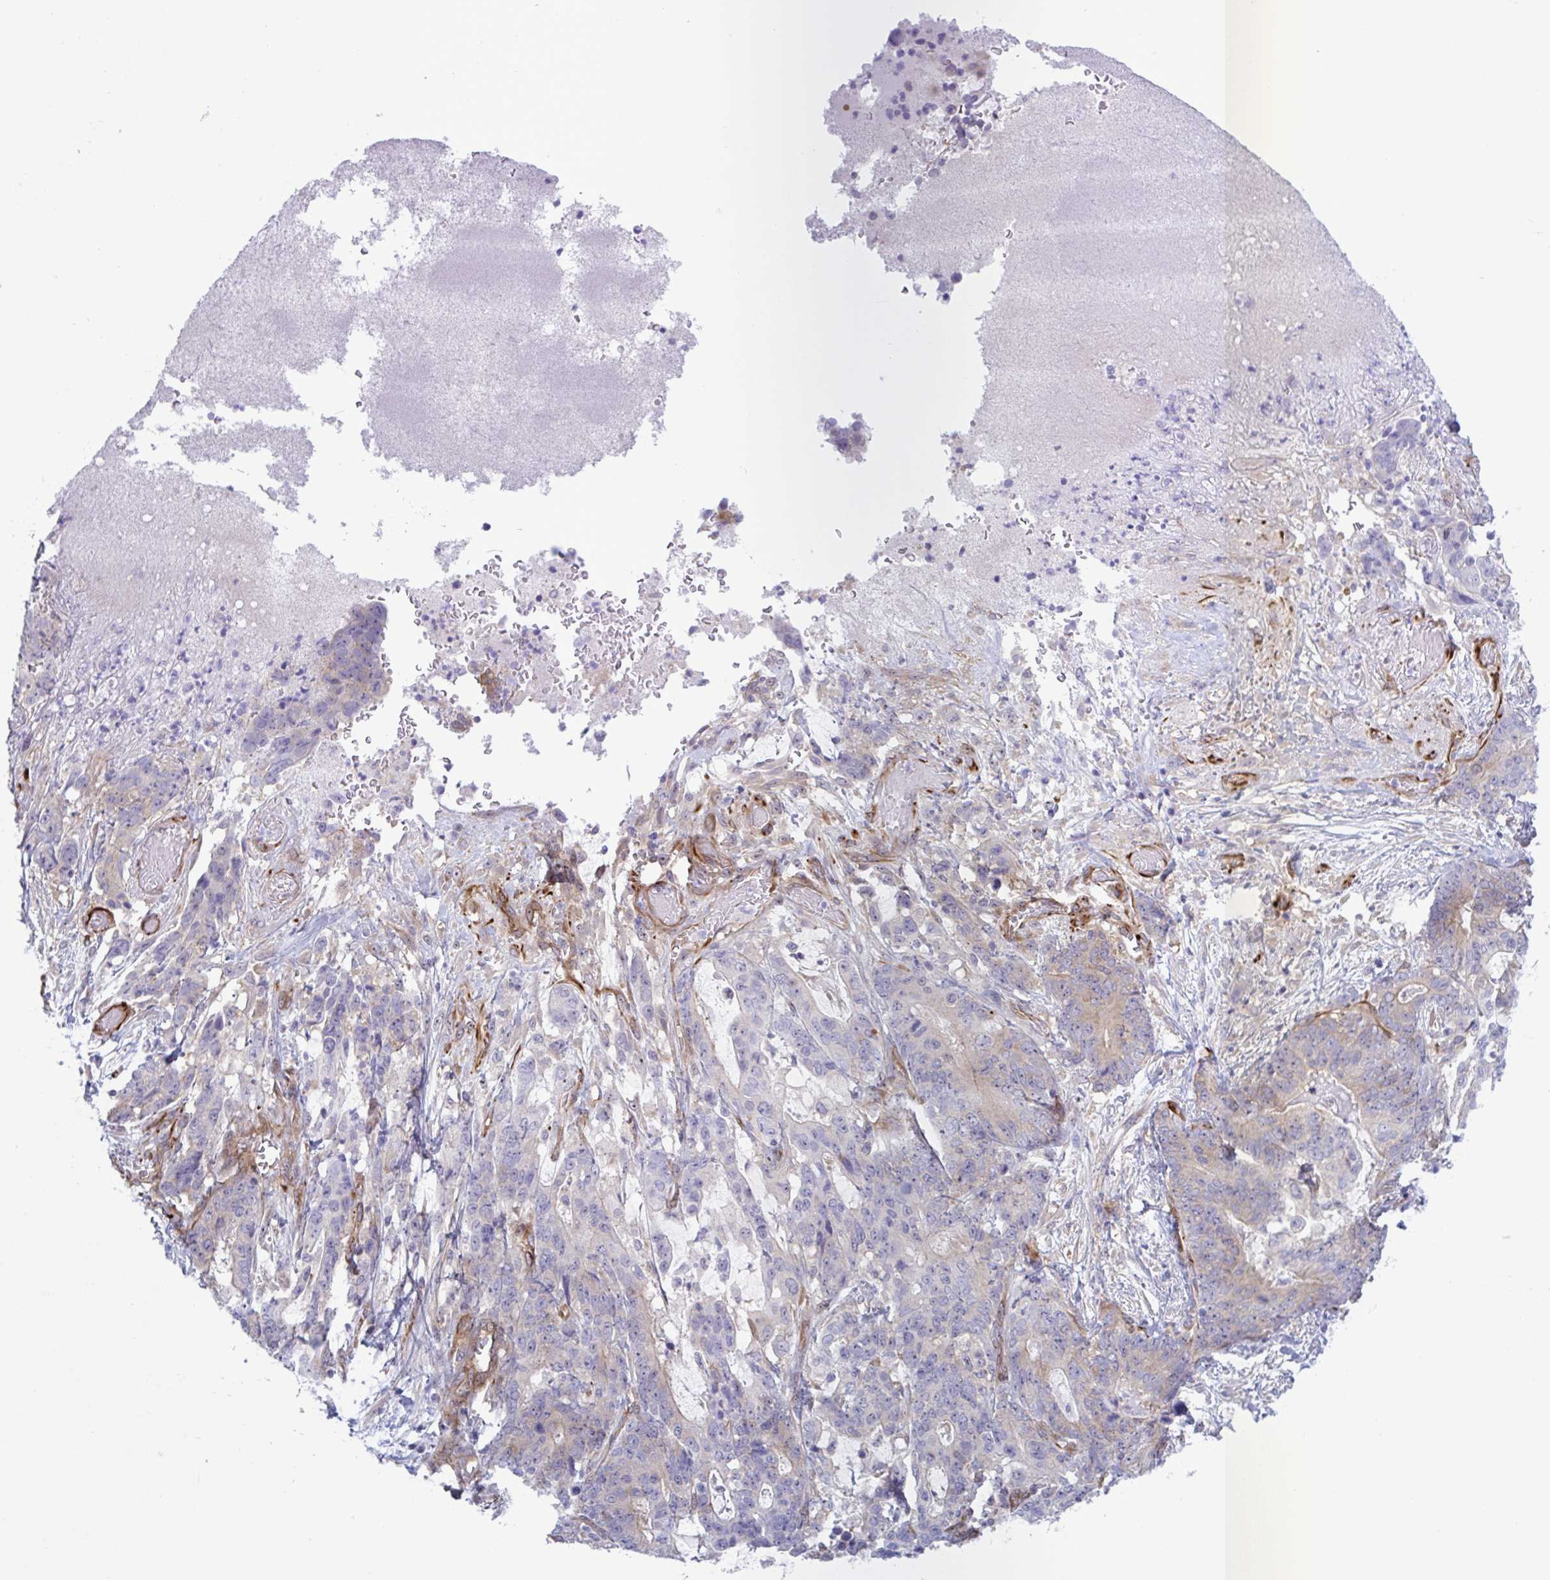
{"staining": {"intensity": "weak", "quantity": "25%-75%", "location": "cytoplasmic/membranous"}, "tissue": "stomach cancer", "cell_type": "Tumor cells", "image_type": "cancer", "snomed": [{"axis": "morphology", "description": "Normal tissue, NOS"}, {"axis": "morphology", "description": "Adenocarcinoma, NOS"}, {"axis": "topography", "description": "Stomach"}], "caption": "Immunohistochemical staining of human stomach cancer (adenocarcinoma) shows low levels of weak cytoplasmic/membranous protein staining in approximately 25%-75% of tumor cells.", "gene": "PRRT4", "patient": {"sex": "female", "age": 64}}